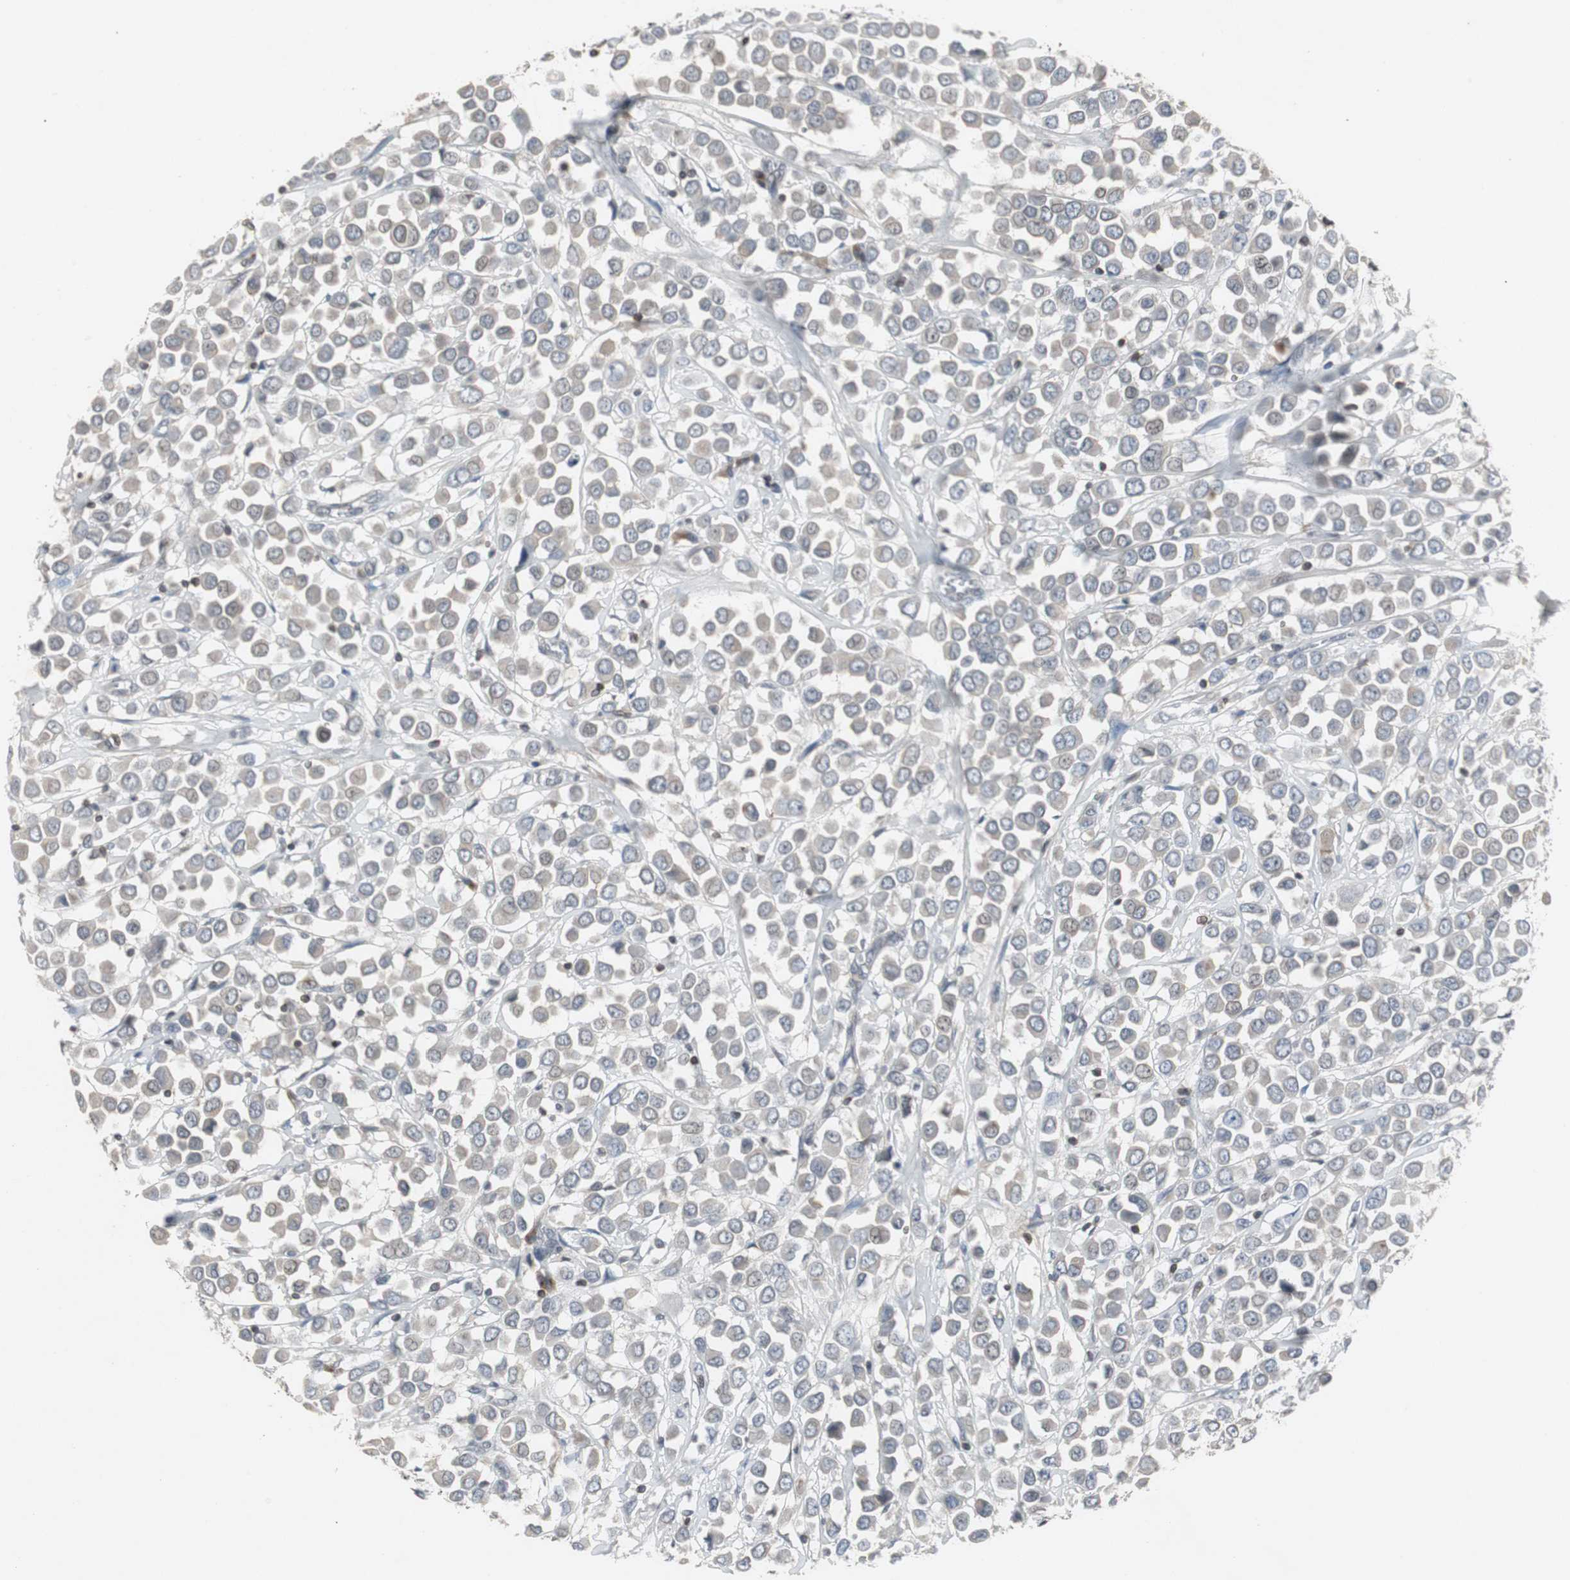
{"staining": {"intensity": "negative", "quantity": "none", "location": "none"}, "tissue": "breast cancer", "cell_type": "Tumor cells", "image_type": "cancer", "snomed": [{"axis": "morphology", "description": "Duct carcinoma"}, {"axis": "topography", "description": "Breast"}], "caption": "DAB immunohistochemical staining of human infiltrating ductal carcinoma (breast) displays no significant positivity in tumor cells. The staining is performed using DAB brown chromogen with nuclei counter-stained in using hematoxylin.", "gene": "ZNF396", "patient": {"sex": "female", "age": 61}}